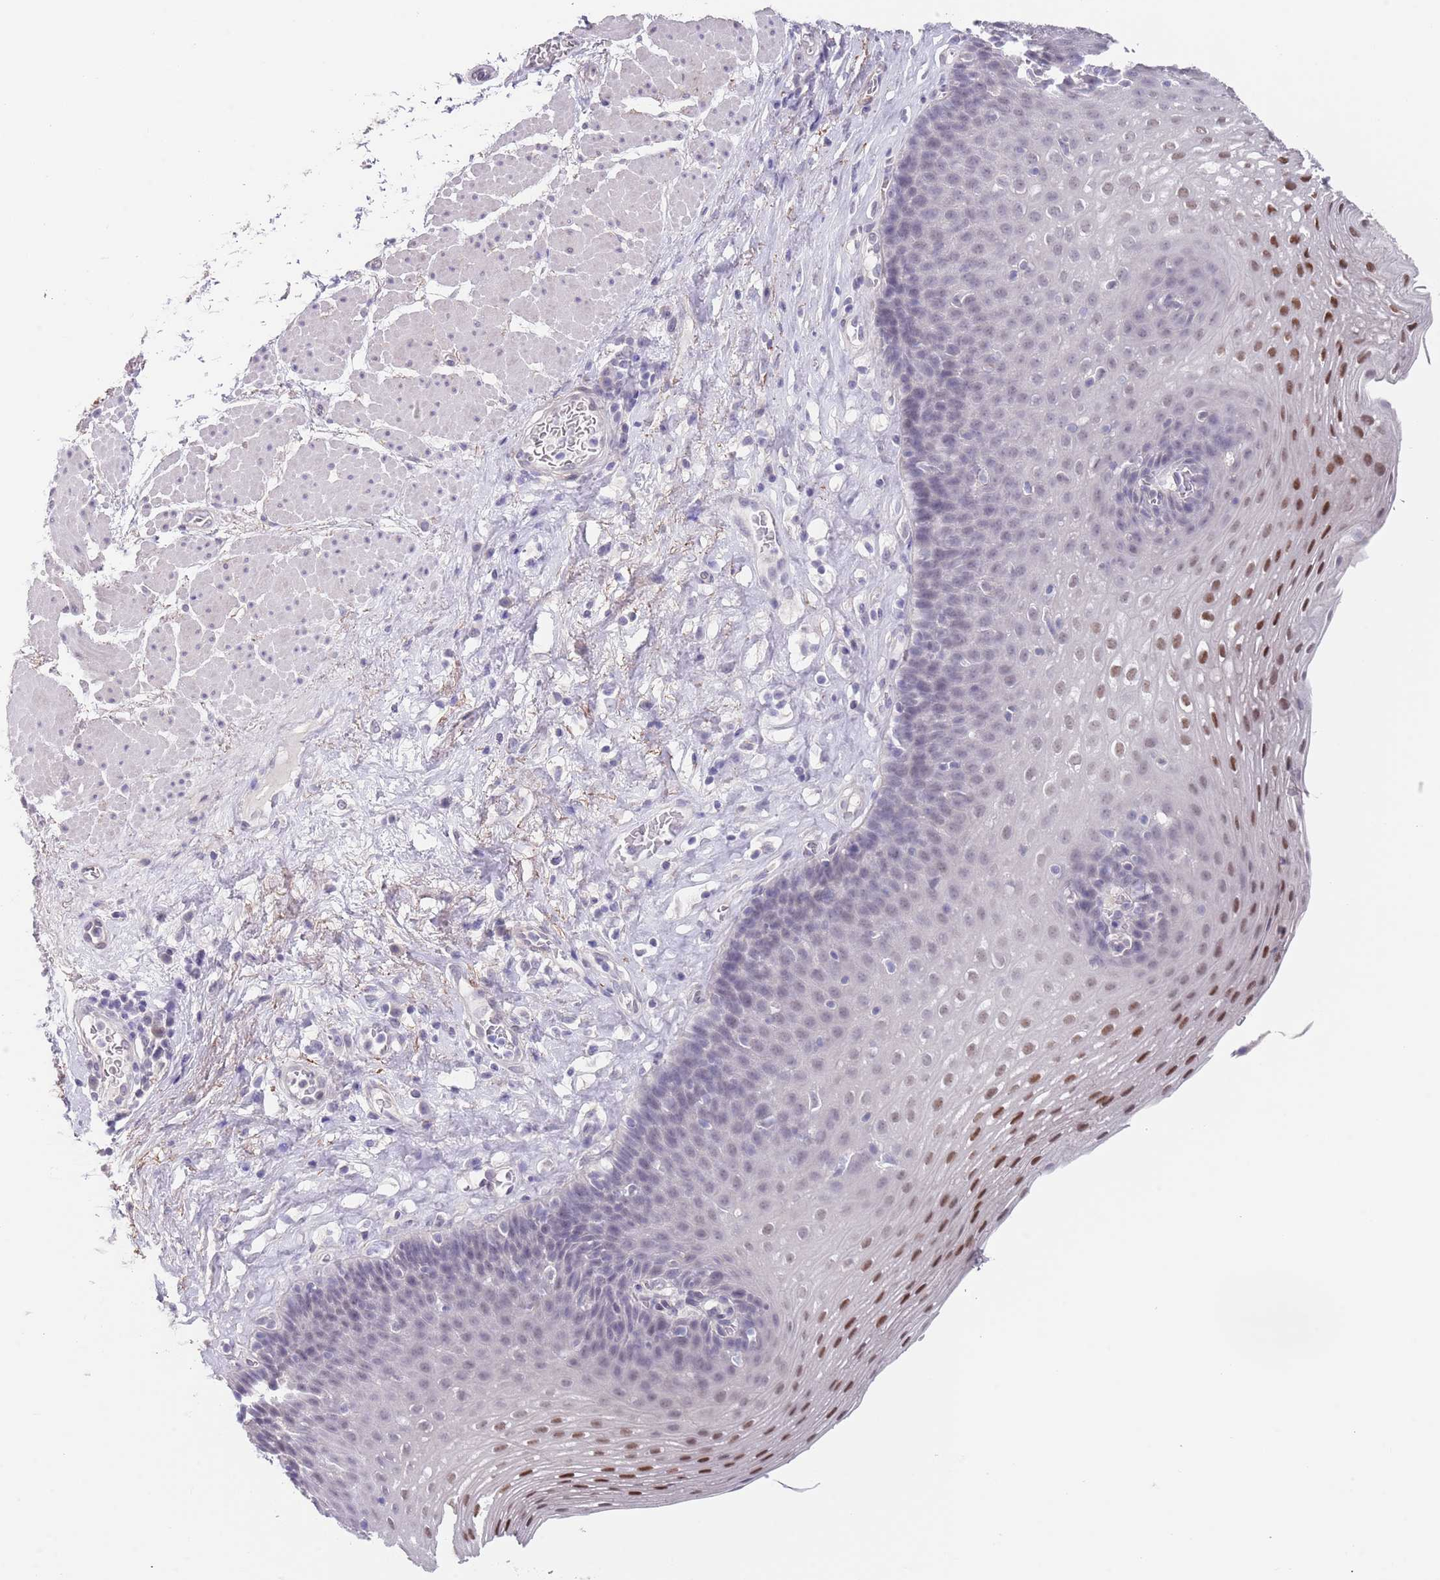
{"staining": {"intensity": "moderate", "quantity": "<25%", "location": "nuclear"}, "tissue": "esophagus", "cell_type": "Squamous epithelial cells", "image_type": "normal", "snomed": [{"axis": "morphology", "description": "Normal tissue, NOS"}, {"axis": "topography", "description": "Esophagus"}], "caption": "This histopathology image demonstrates immunohistochemistry staining of normal esophagus, with low moderate nuclear positivity in approximately <25% of squamous epithelial cells.", "gene": "RNF169", "patient": {"sex": "female", "age": 66}}